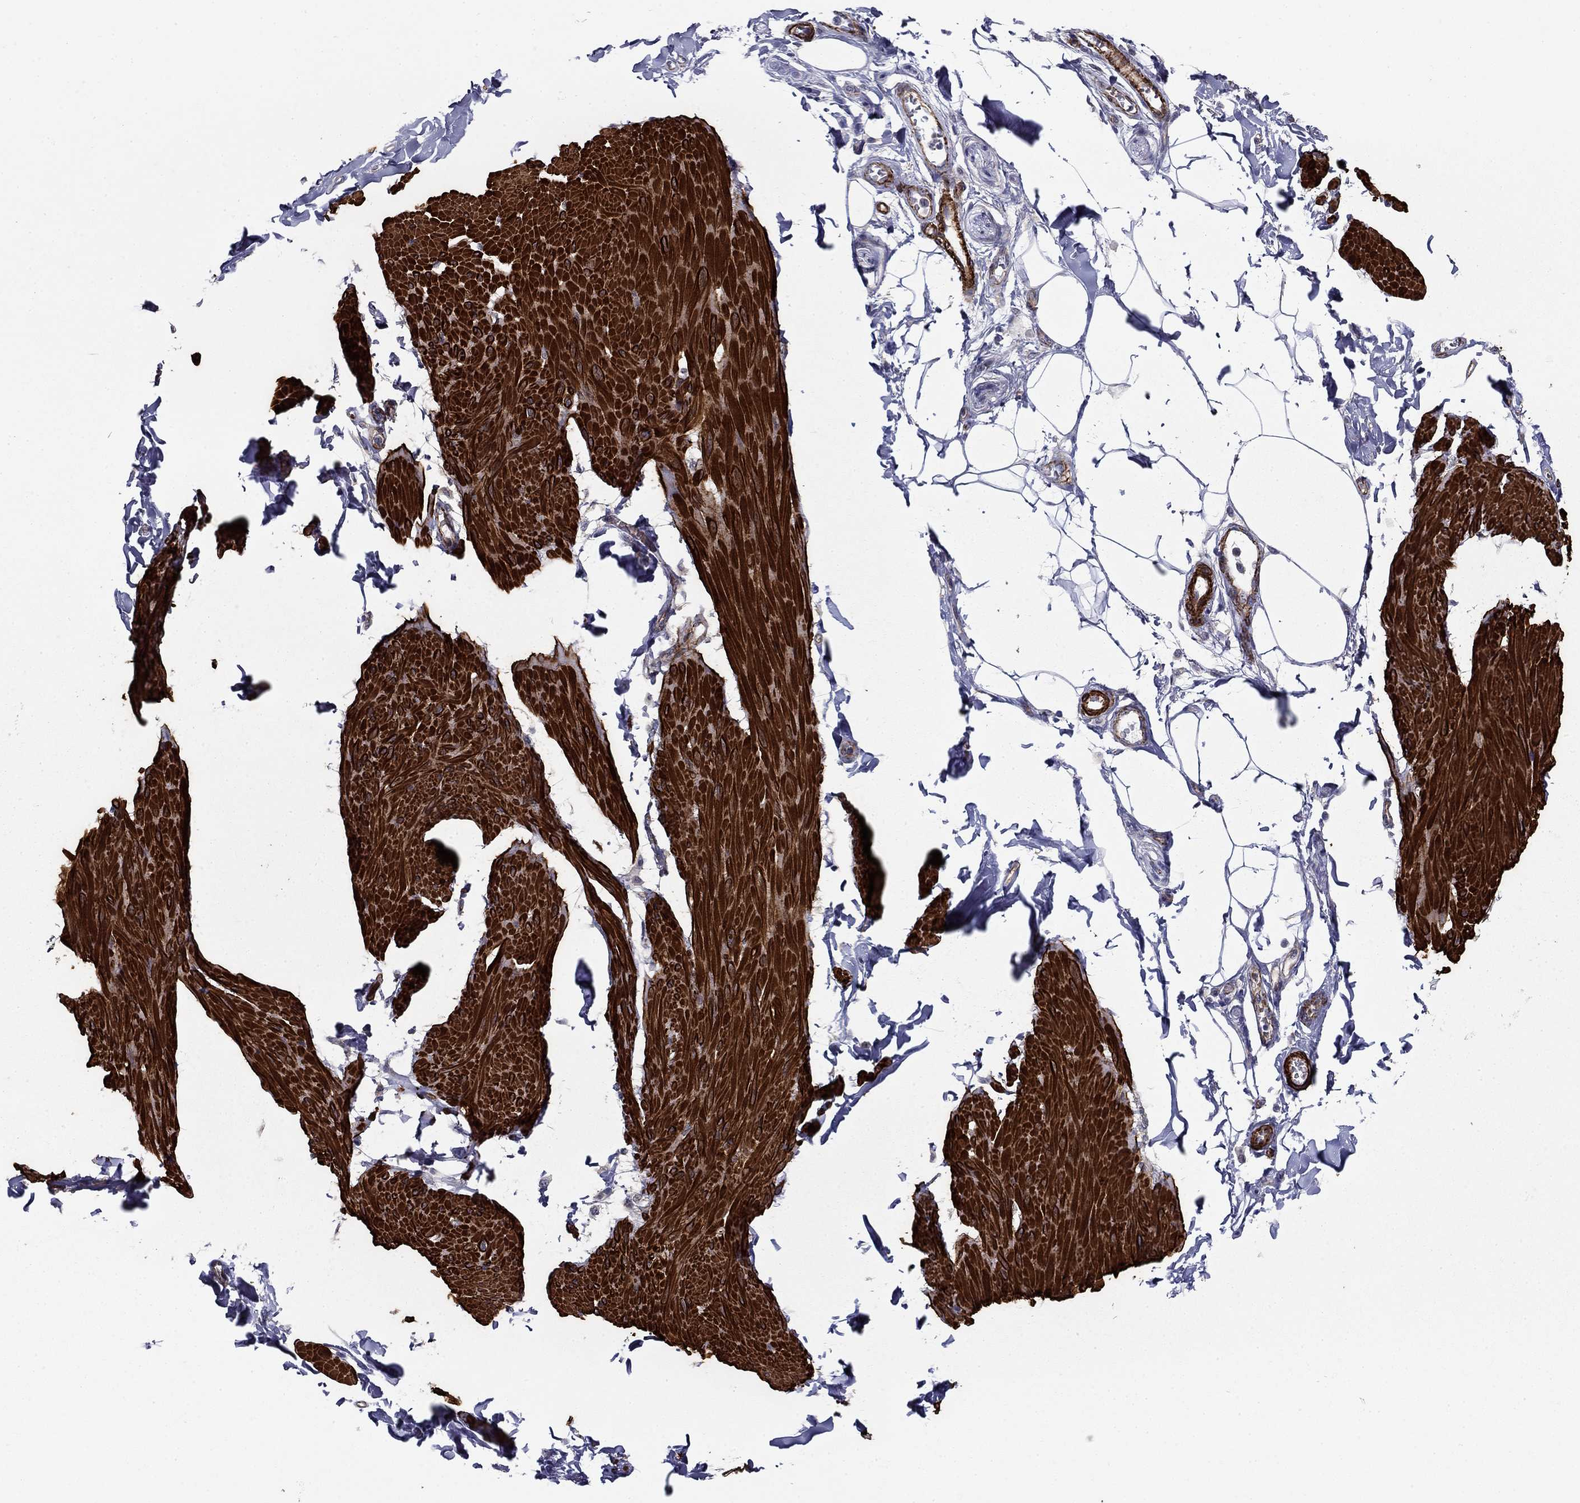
{"staining": {"intensity": "strong", "quantity": ">75%", "location": "cytoplasmic/membranous"}, "tissue": "smooth muscle", "cell_type": "Smooth muscle cells", "image_type": "normal", "snomed": [{"axis": "morphology", "description": "Normal tissue, NOS"}, {"axis": "topography", "description": "Adipose tissue"}, {"axis": "topography", "description": "Smooth muscle"}, {"axis": "topography", "description": "Peripheral nerve tissue"}], "caption": "Brown immunohistochemical staining in benign human smooth muscle demonstrates strong cytoplasmic/membranous expression in about >75% of smooth muscle cells. (DAB (3,3'-diaminobenzidine) IHC, brown staining for protein, blue staining for nuclei).", "gene": "KRBA1", "patient": {"sex": "male", "age": 83}}